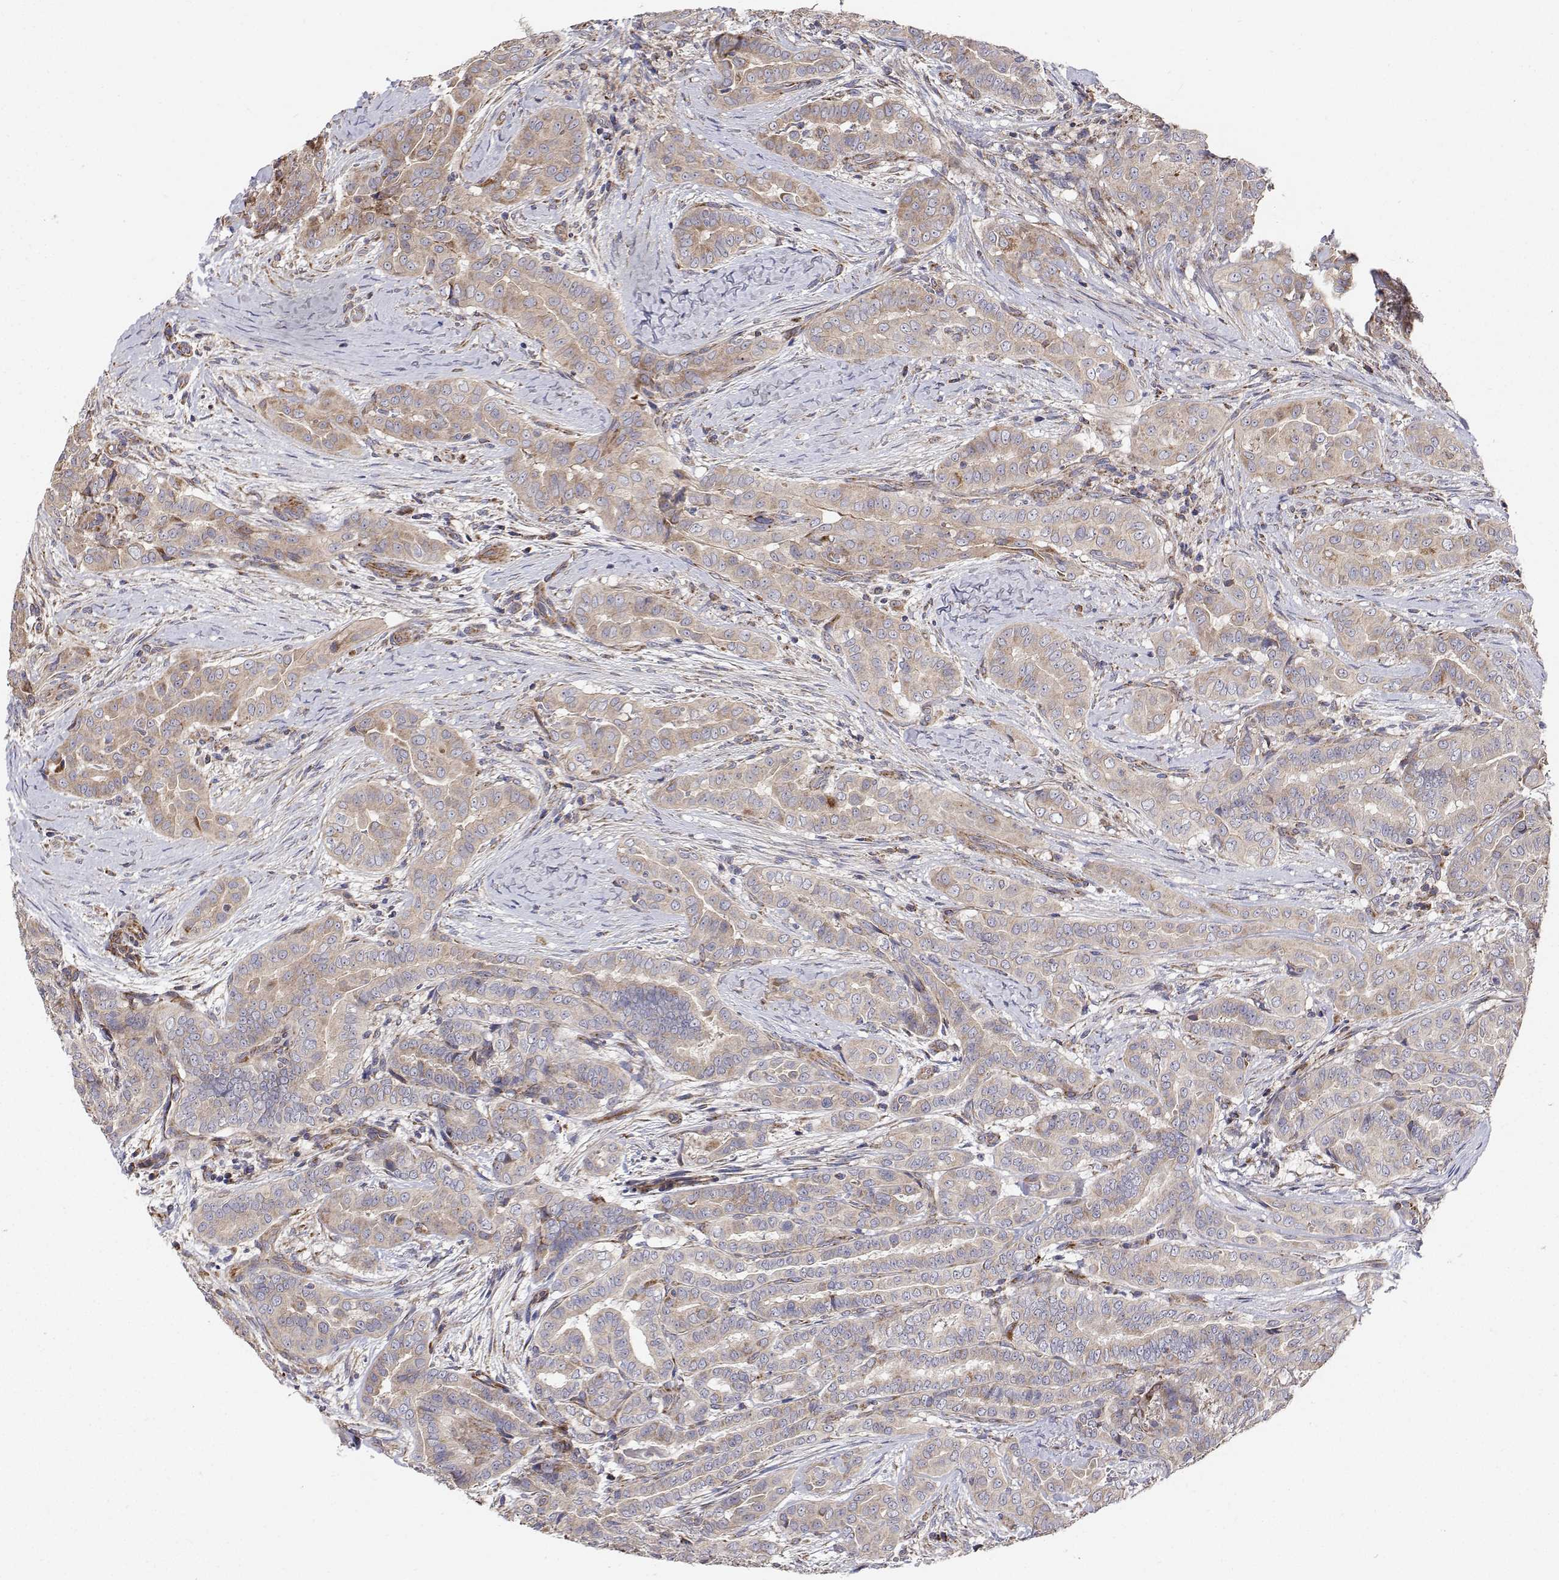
{"staining": {"intensity": "weak", "quantity": "25%-75%", "location": "cytoplasmic/membranous"}, "tissue": "thyroid cancer", "cell_type": "Tumor cells", "image_type": "cancer", "snomed": [{"axis": "morphology", "description": "Papillary adenocarcinoma, NOS"}, {"axis": "morphology", "description": "Papillary adenoma metastatic"}, {"axis": "topography", "description": "Thyroid gland"}], "caption": "A micrograph of human thyroid cancer (papillary adenocarcinoma) stained for a protein shows weak cytoplasmic/membranous brown staining in tumor cells.", "gene": "SPICE1", "patient": {"sex": "female", "age": 50}}